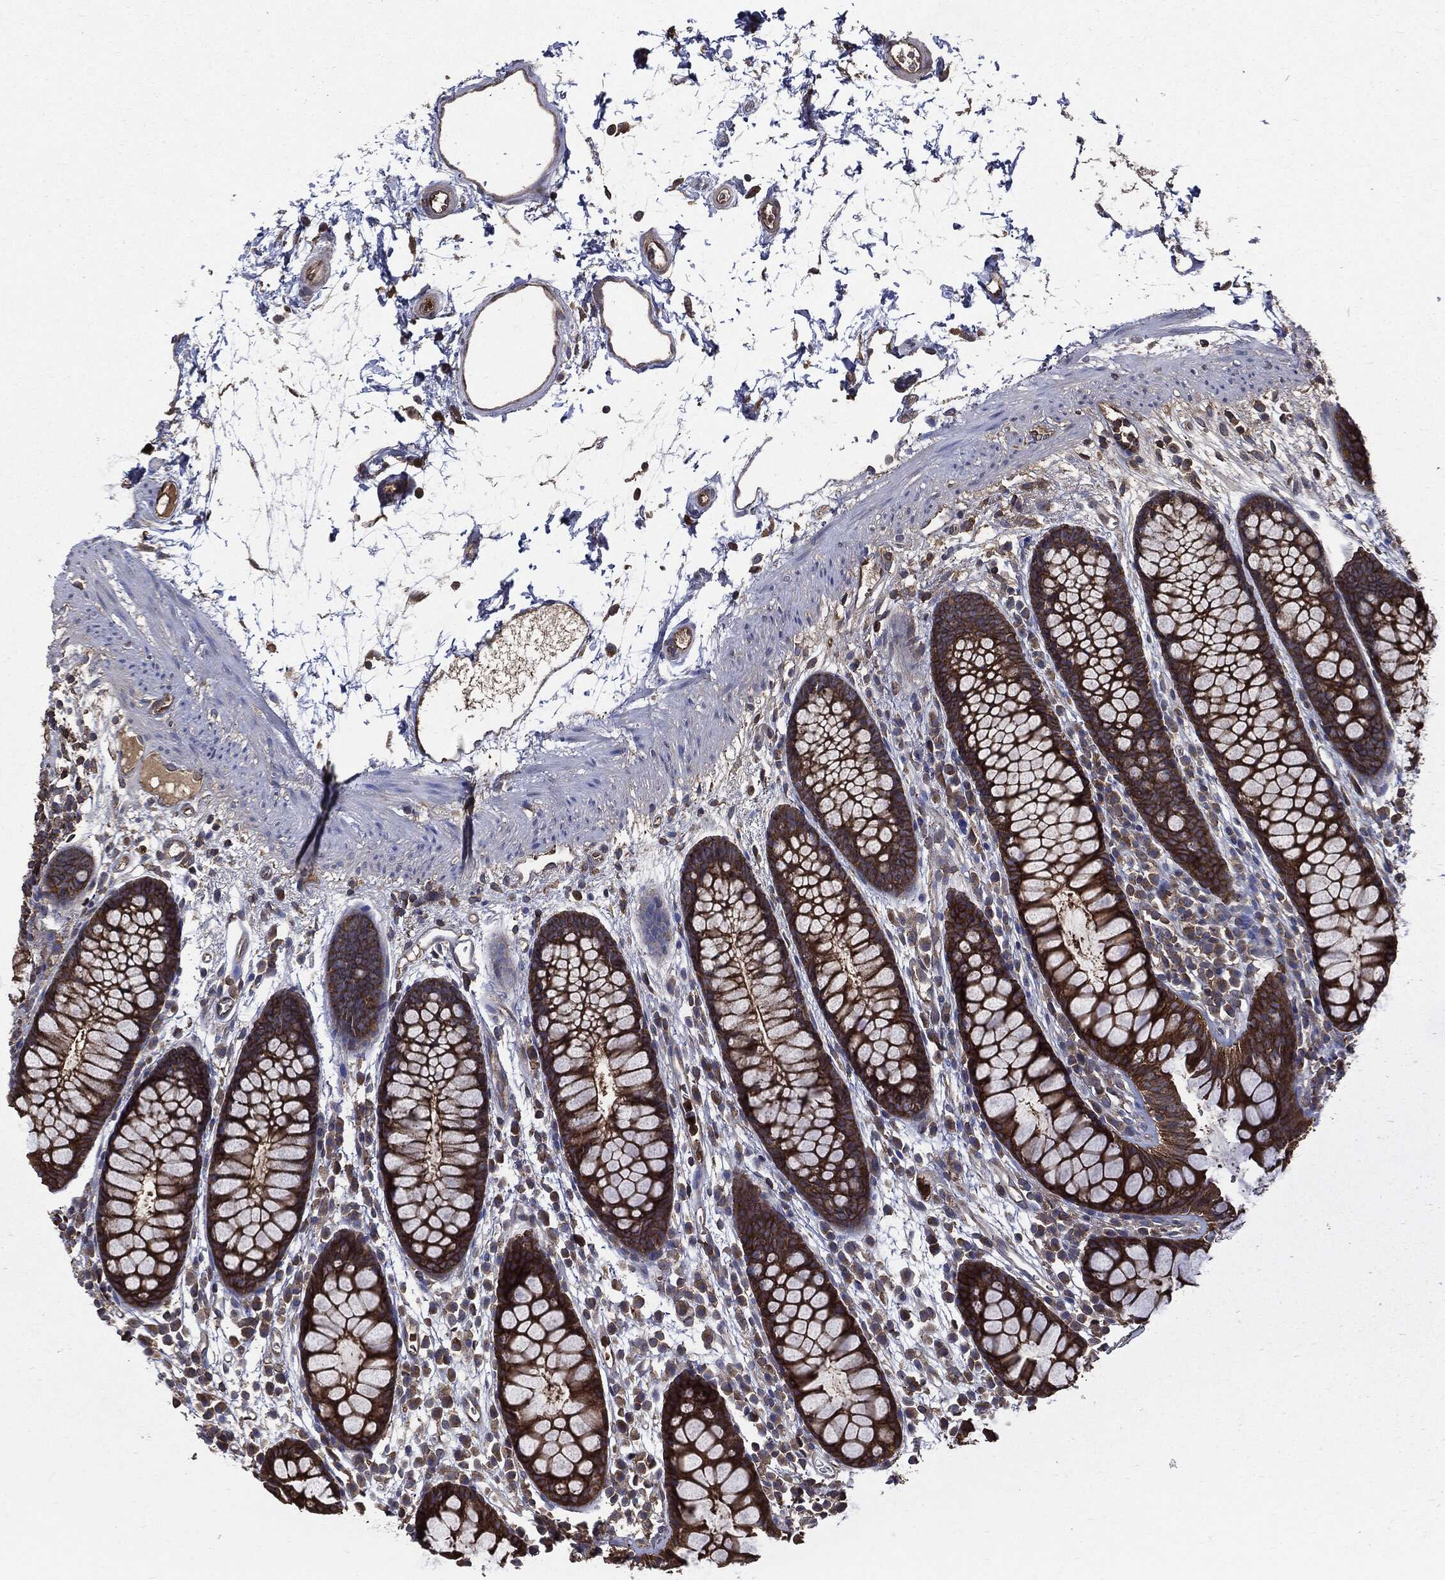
{"staining": {"intensity": "strong", "quantity": "25%-75%", "location": "cytoplasmic/membranous"}, "tissue": "colon", "cell_type": "Endothelial cells", "image_type": "normal", "snomed": [{"axis": "morphology", "description": "Normal tissue, NOS"}, {"axis": "topography", "description": "Colon"}], "caption": "Human colon stained with a brown dye shows strong cytoplasmic/membranous positive expression in approximately 25%-75% of endothelial cells.", "gene": "PDCD6IP", "patient": {"sex": "male", "age": 76}}